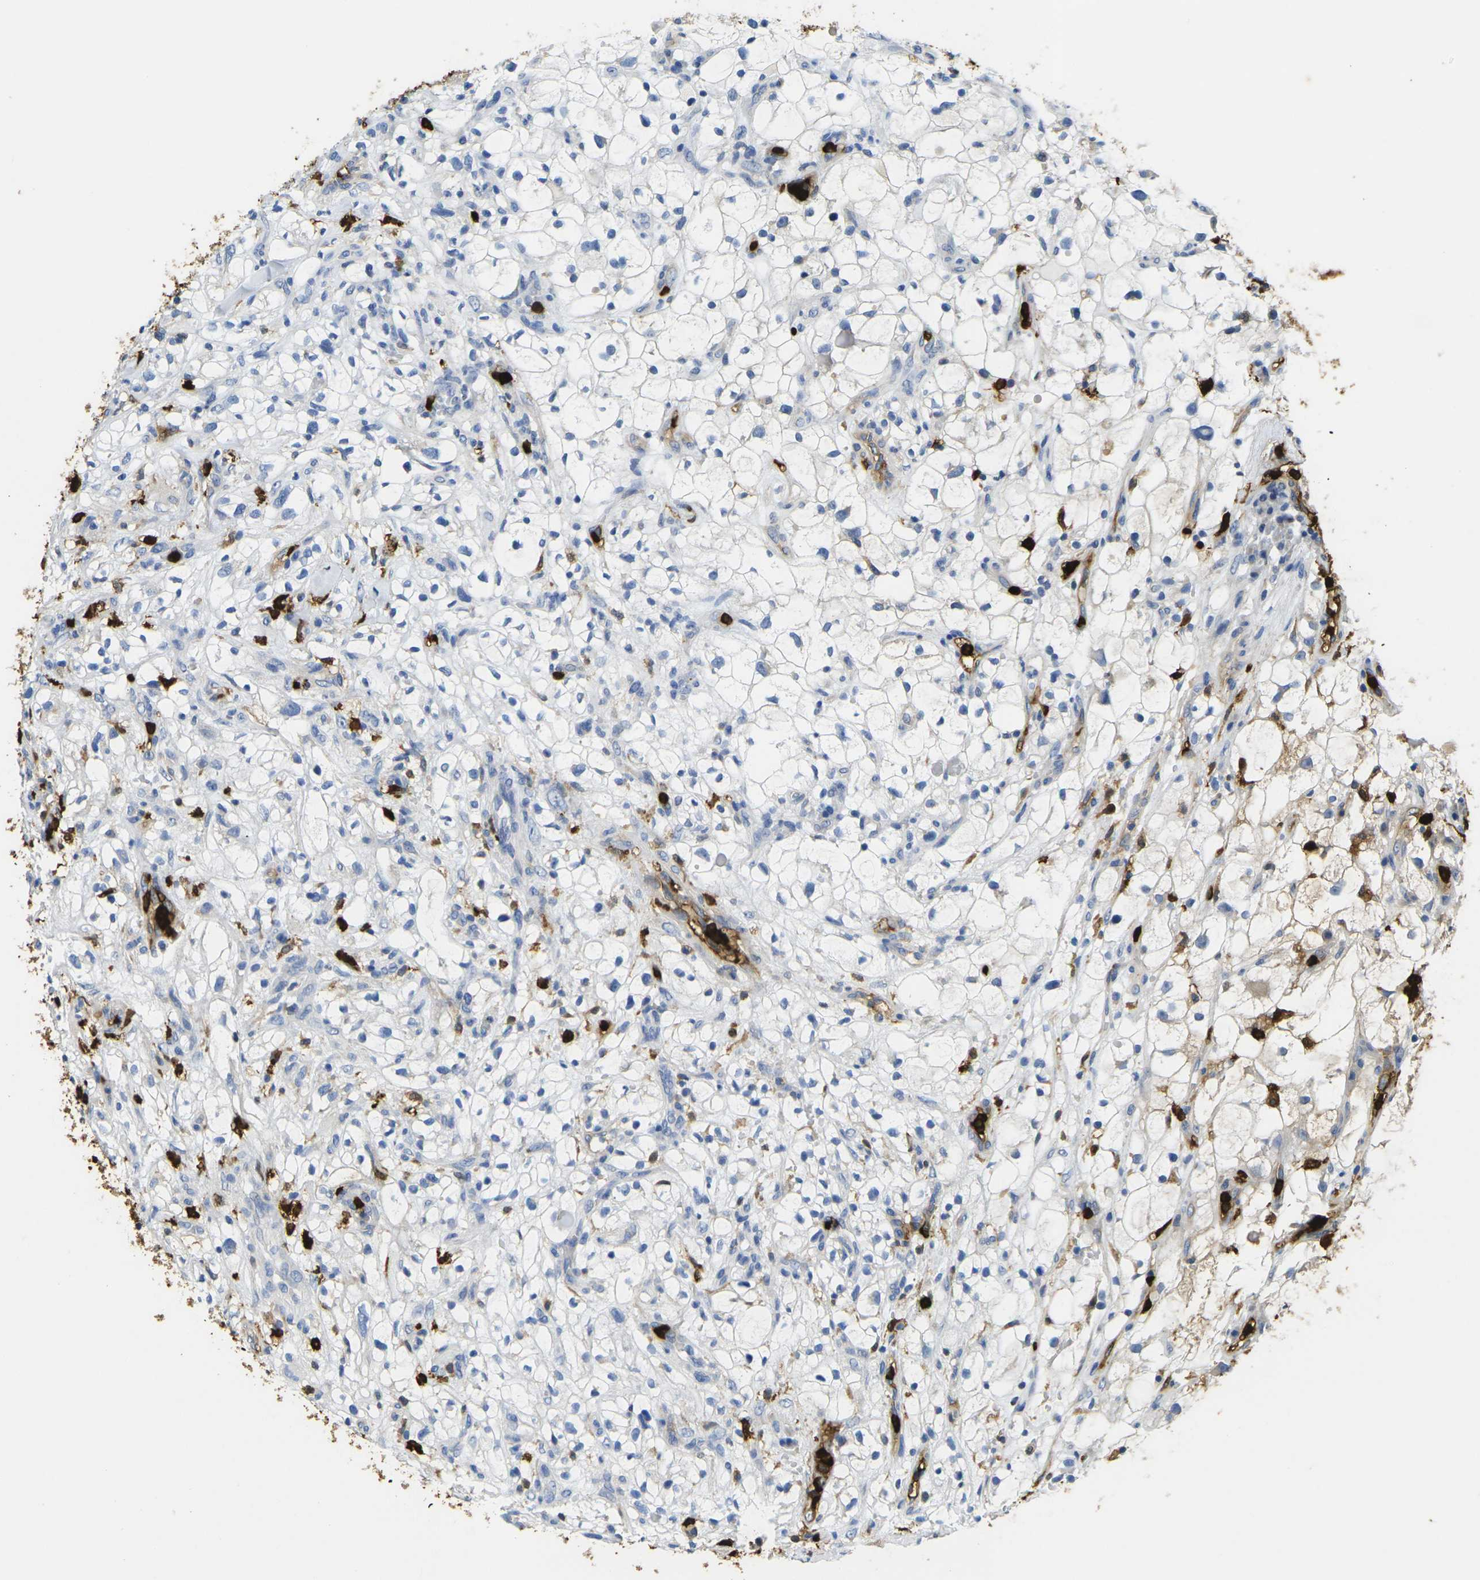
{"staining": {"intensity": "negative", "quantity": "none", "location": "none"}, "tissue": "renal cancer", "cell_type": "Tumor cells", "image_type": "cancer", "snomed": [{"axis": "morphology", "description": "Adenocarcinoma, NOS"}, {"axis": "topography", "description": "Kidney"}], "caption": "This is a image of immunohistochemistry staining of adenocarcinoma (renal), which shows no staining in tumor cells.", "gene": "S100A9", "patient": {"sex": "female", "age": 60}}